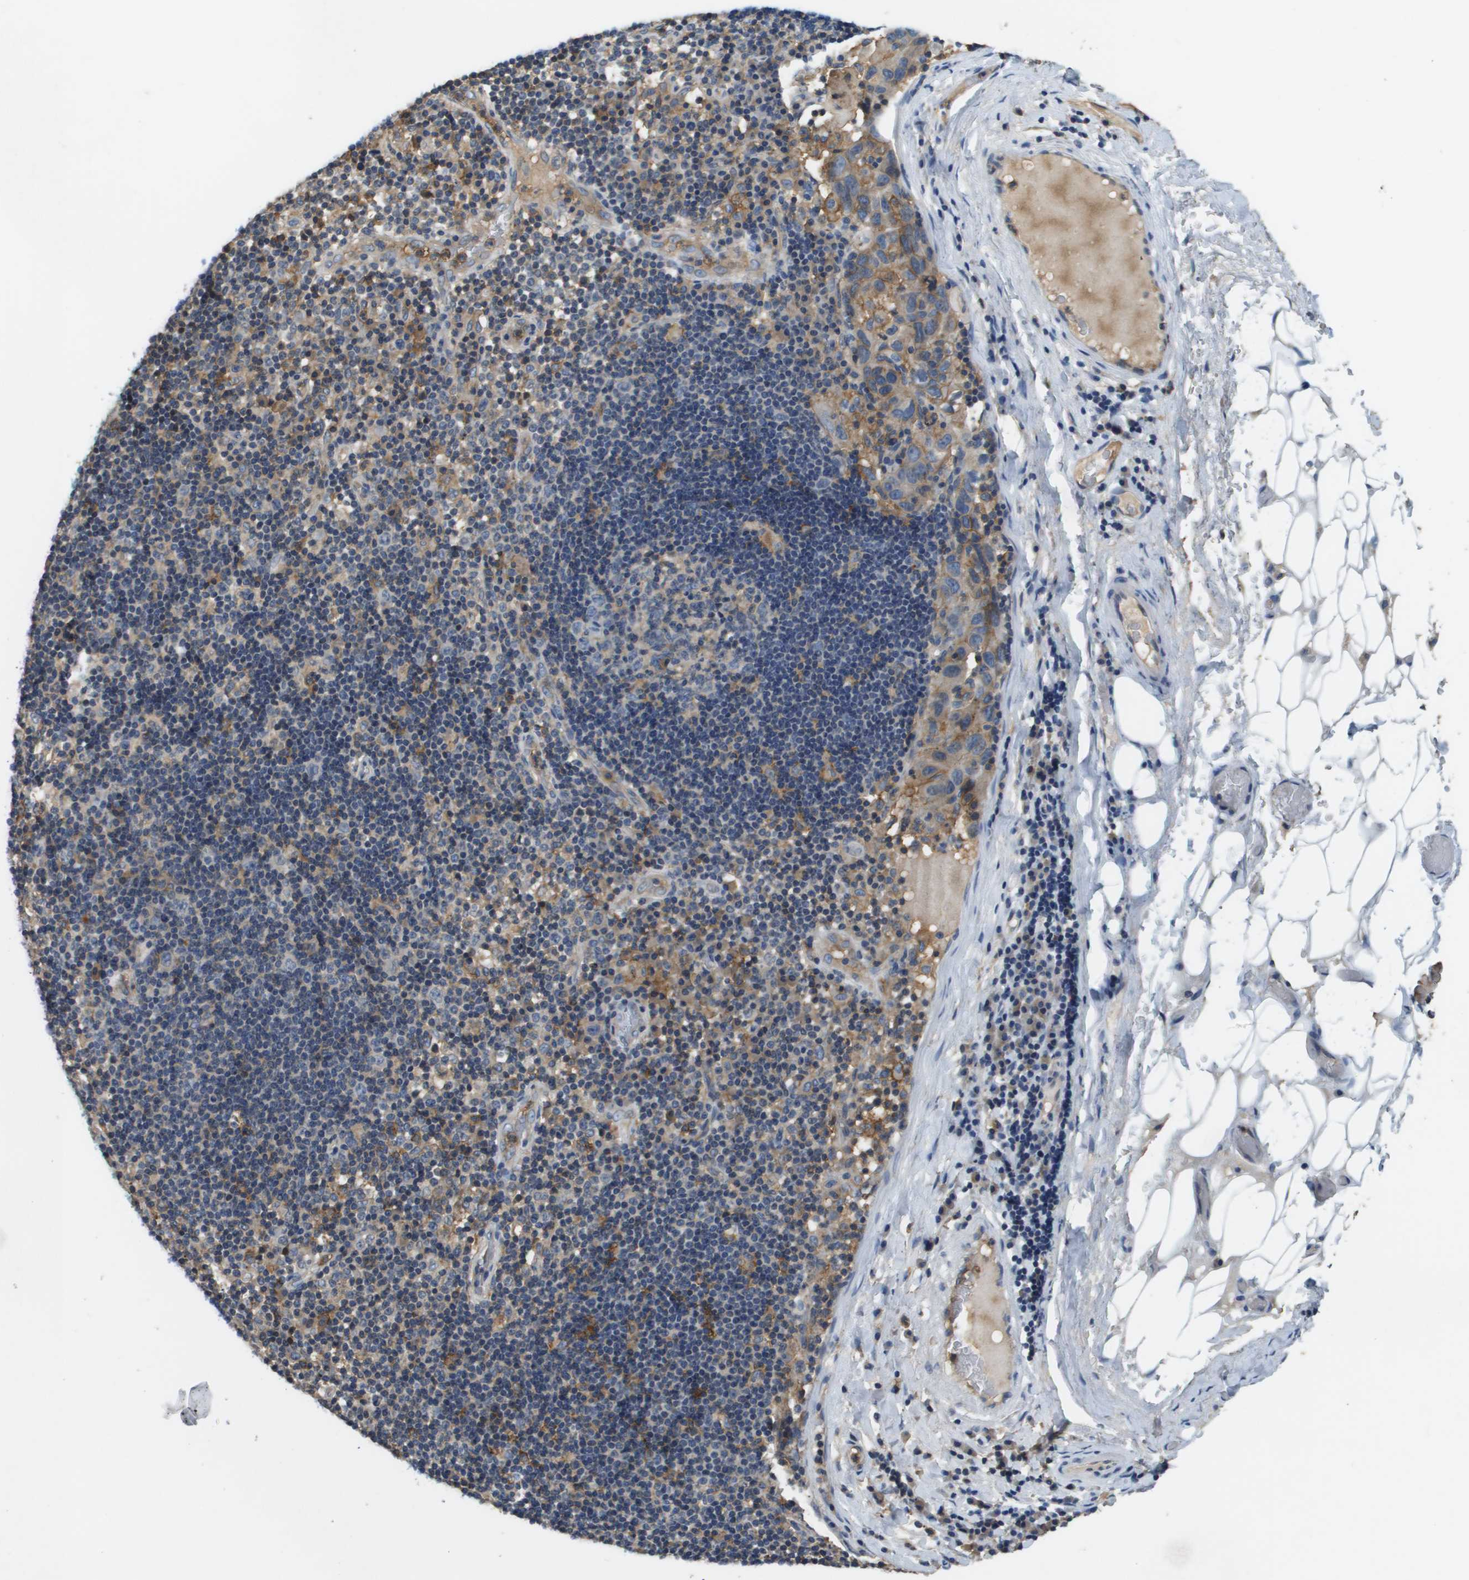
{"staining": {"intensity": "negative", "quantity": "none", "location": "none"}, "tissue": "adipose tissue", "cell_type": "Adipocytes", "image_type": "normal", "snomed": [{"axis": "morphology", "description": "Normal tissue, NOS"}, {"axis": "morphology", "description": "Adenocarcinoma, NOS"}, {"axis": "topography", "description": "Esophagus"}], "caption": "A photomicrograph of human adipose tissue is negative for staining in adipocytes. The staining is performed using DAB brown chromogen with nuclei counter-stained in using hematoxylin.", "gene": "SLC16A3", "patient": {"sex": "male", "age": 62}}